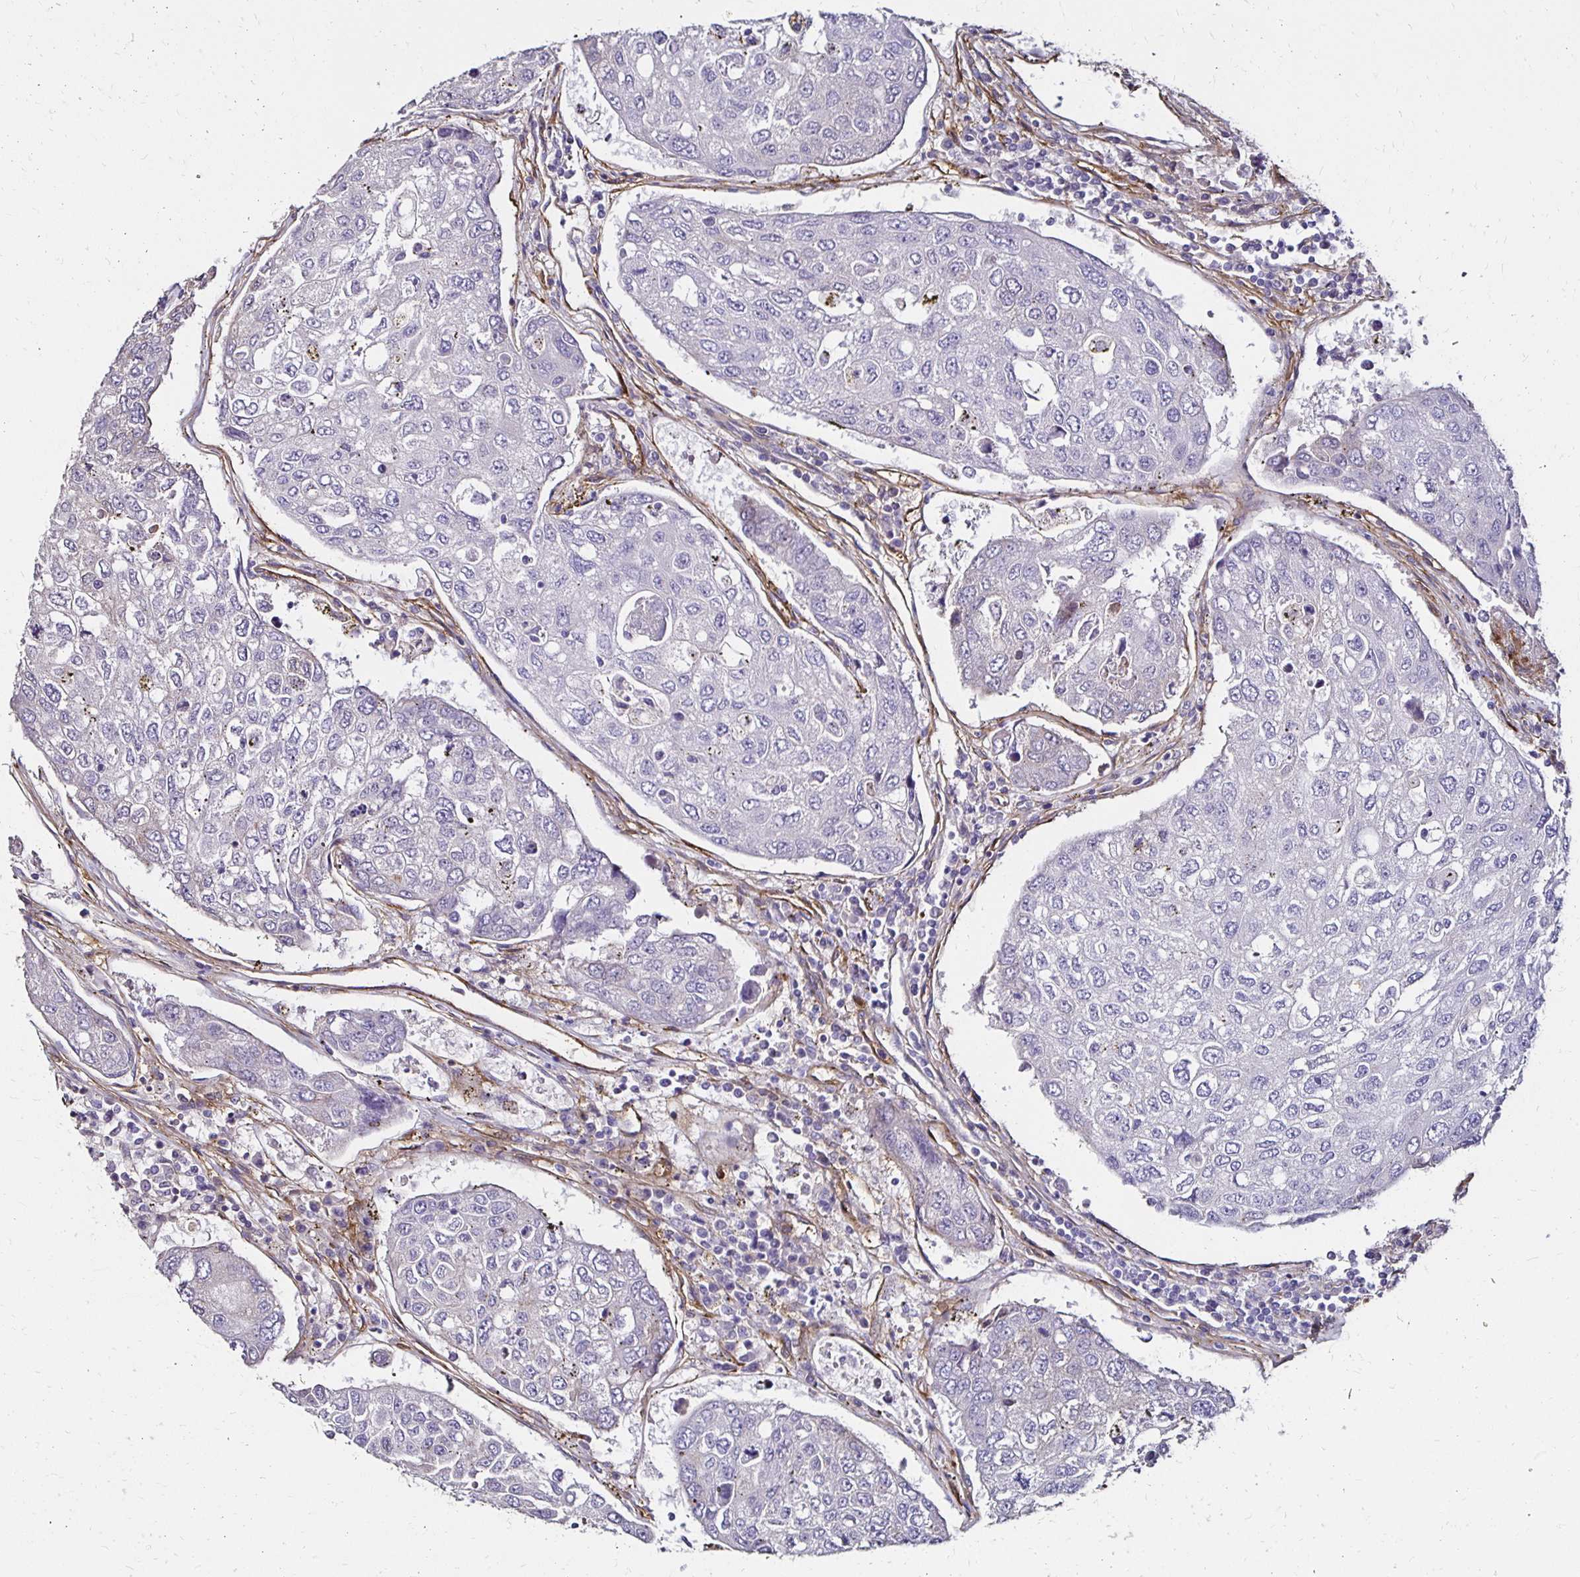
{"staining": {"intensity": "negative", "quantity": "none", "location": "none"}, "tissue": "urothelial cancer", "cell_type": "Tumor cells", "image_type": "cancer", "snomed": [{"axis": "morphology", "description": "Urothelial carcinoma, High grade"}, {"axis": "topography", "description": "Lymph node"}, {"axis": "topography", "description": "Urinary bladder"}], "caption": "A micrograph of human urothelial cancer is negative for staining in tumor cells.", "gene": "ITGB1", "patient": {"sex": "male", "age": 51}}